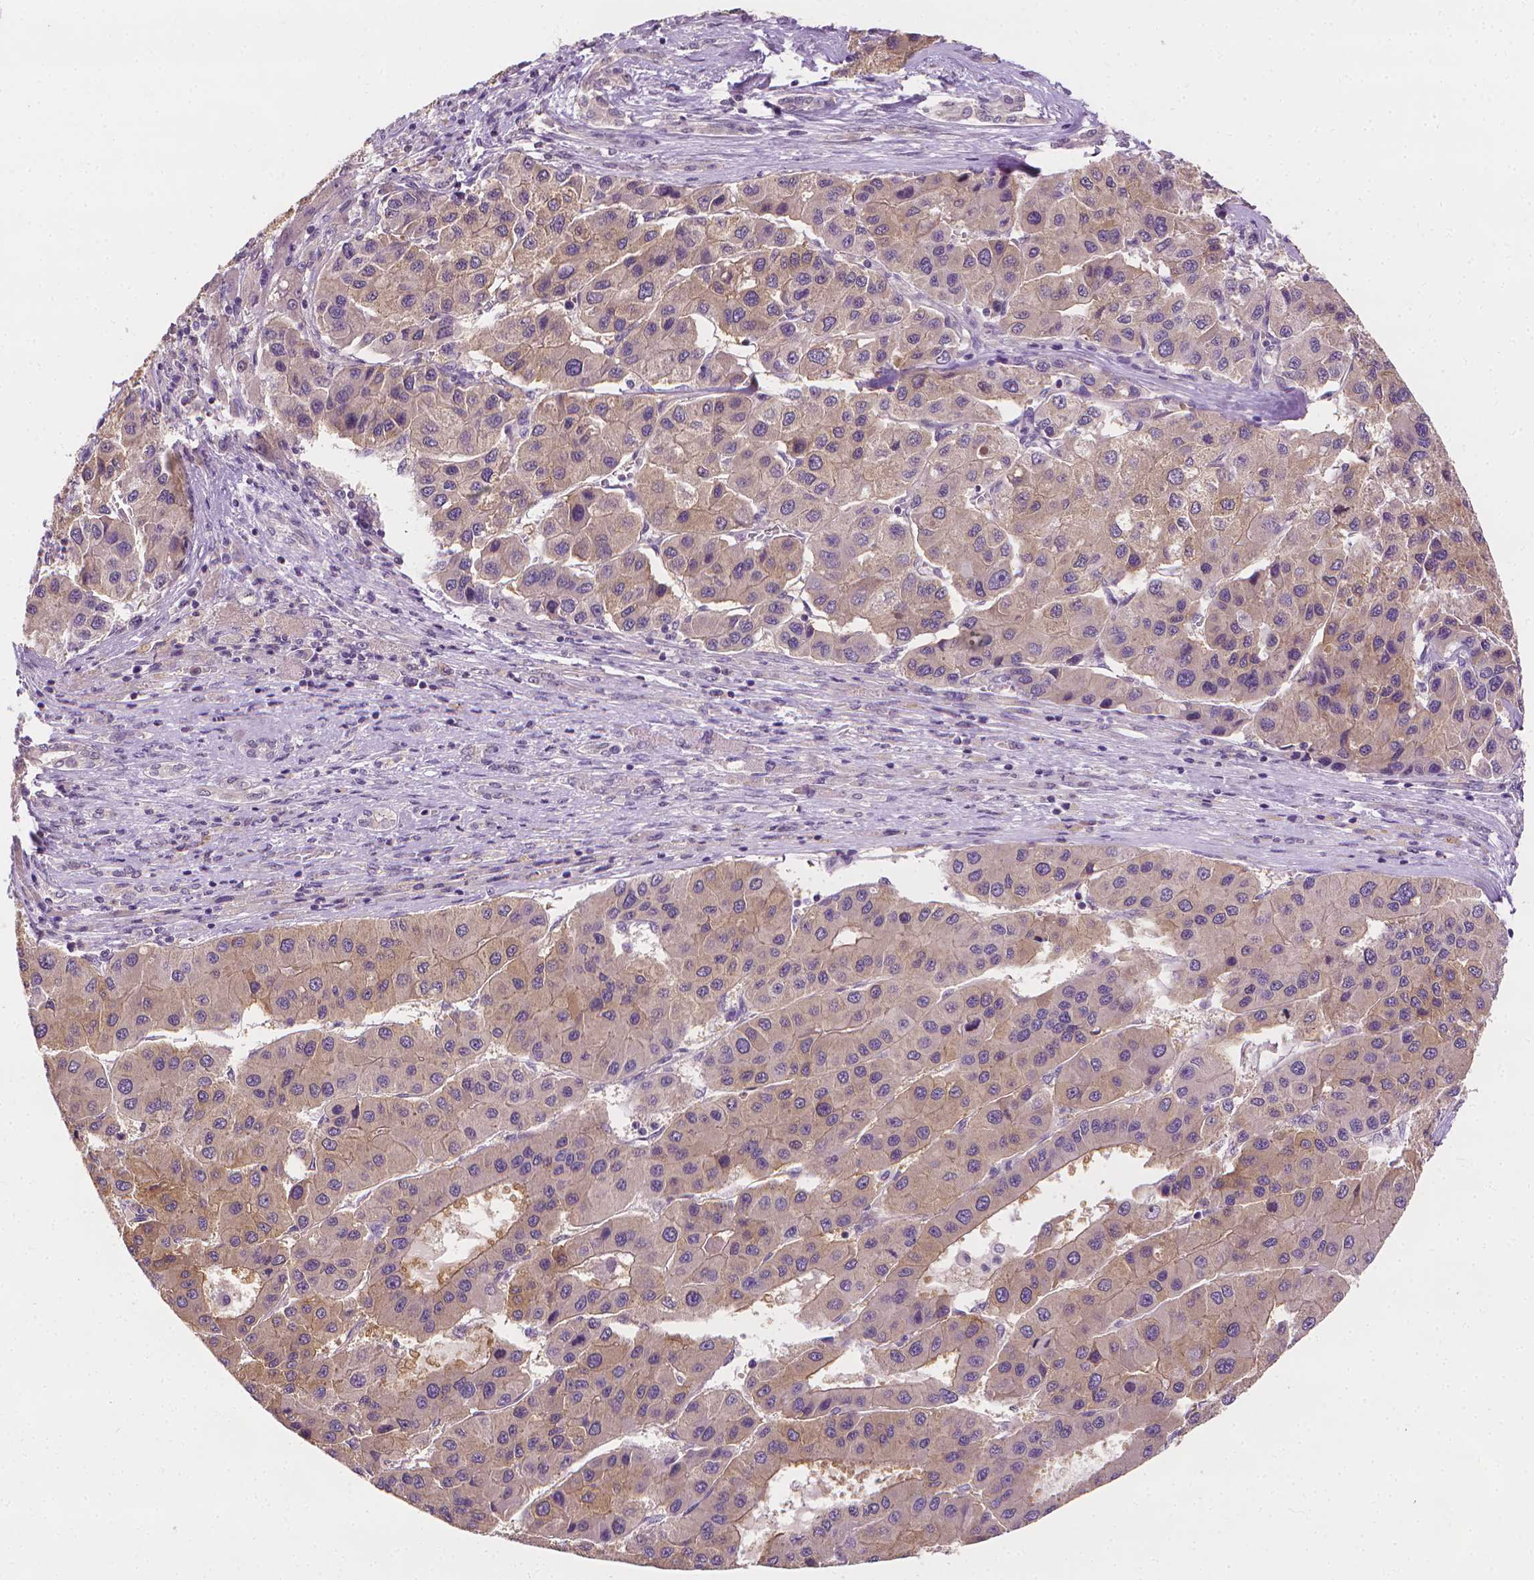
{"staining": {"intensity": "negative", "quantity": "none", "location": "none"}, "tissue": "liver cancer", "cell_type": "Tumor cells", "image_type": "cancer", "snomed": [{"axis": "morphology", "description": "Carcinoma, Hepatocellular, NOS"}, {"axis": "topography", "description": "Liver"}], "caption": "DAB (3,3'-diaminobenzidine) immunohistochemical staining of liver cancer displays no significant positivity in tumor cells. Brightfield microscopy of immunohistochemistry (IHC) stained with DAB (3,3'-diaminobenzidine) (brown) and hematoxylin (blue), captured at high magnification.", "gene": "FASN", "patient": {"sex": "male", "age": 73}}